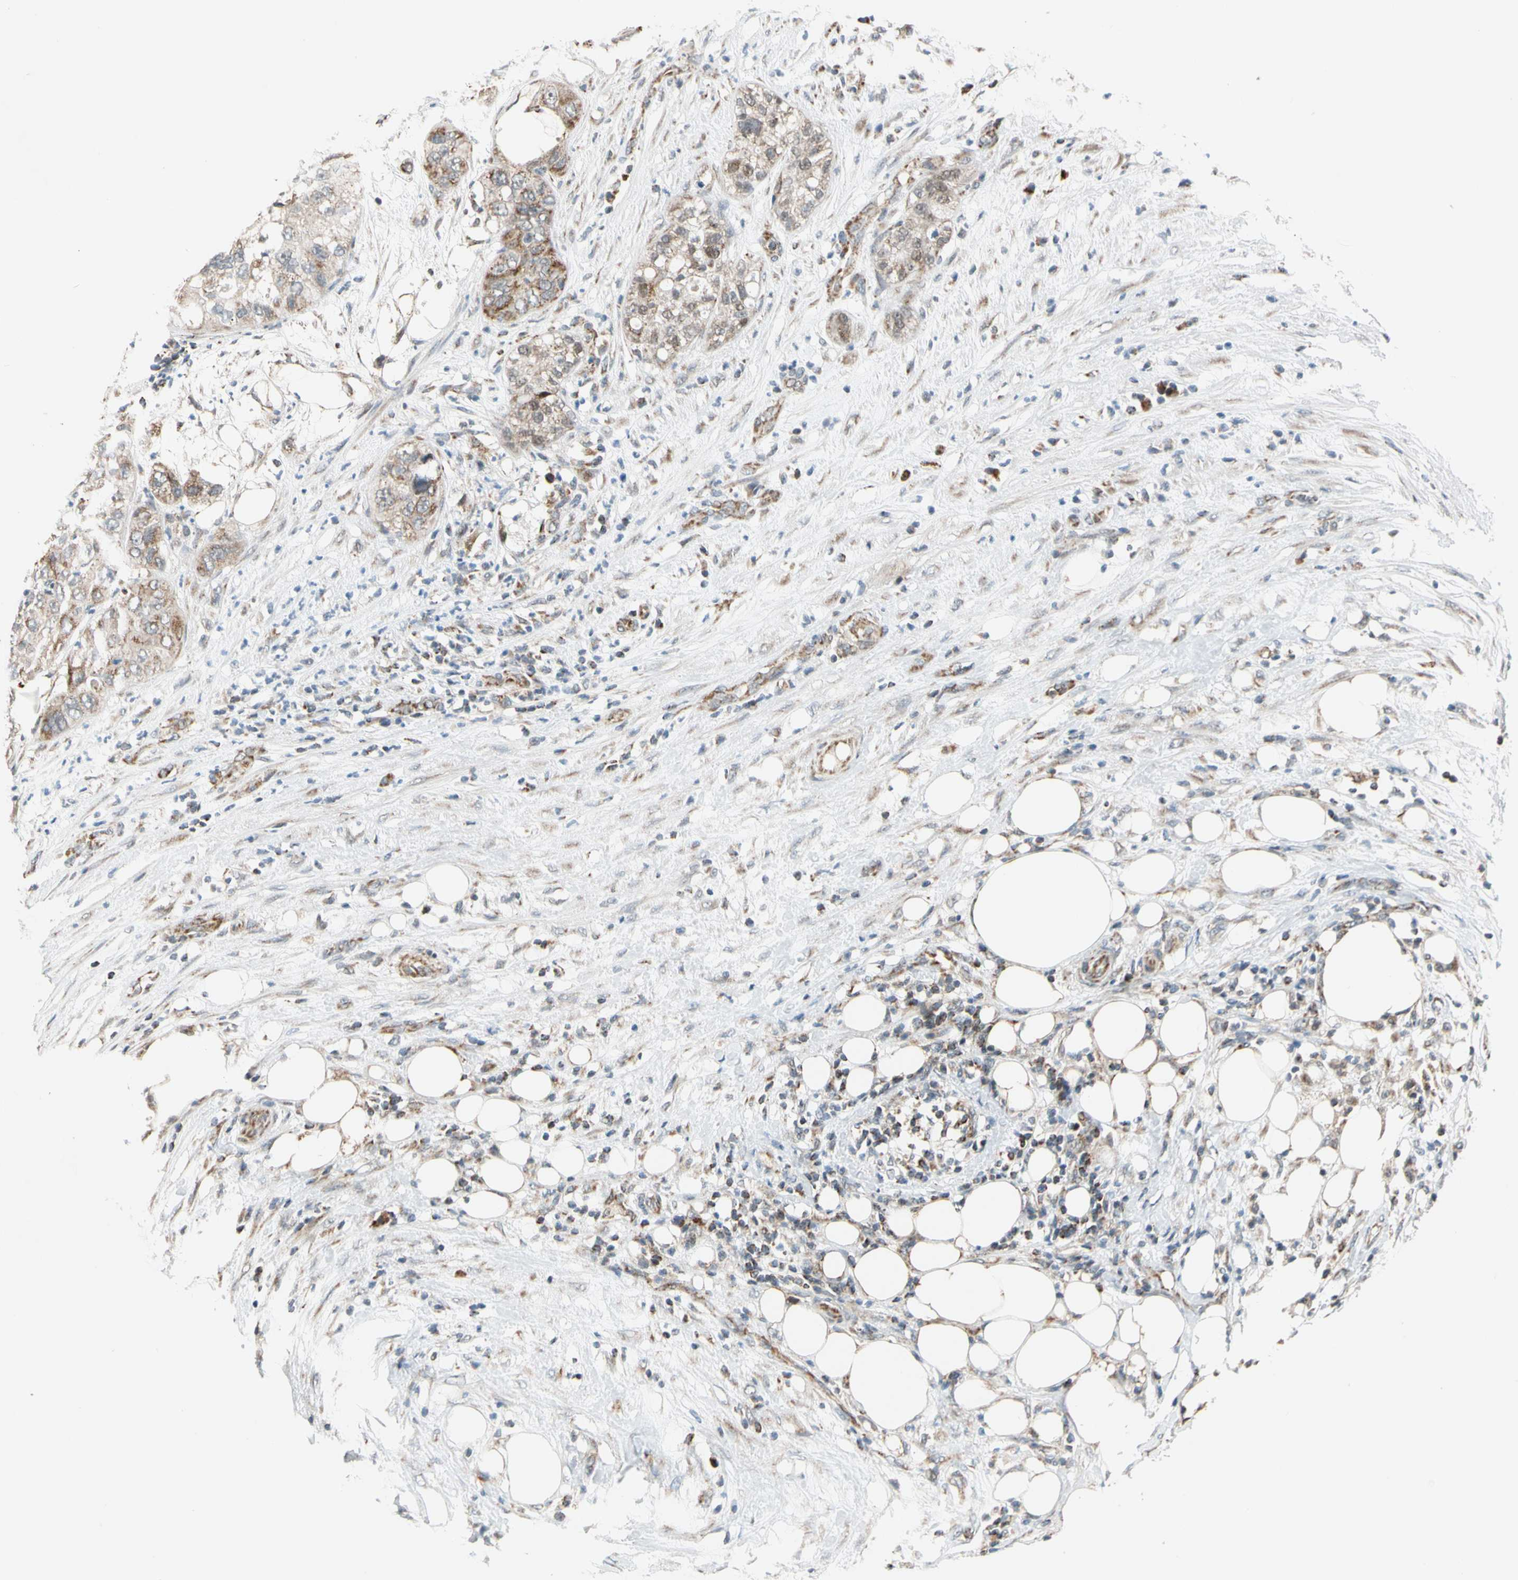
{"staining": {"intensity": "weak", "quantity": ">75%", "location": "cytoplasmic/membranous"}, "tissue": "pancreatic cancer", "cell_type": "Tumor cells", "image_type": "cancer", "snomed": [{"axis": "morphology", "description": "Adenocarcinoma, NOS"}, {"axis": "topography", "description": "Pancreas"}], "caption": "A high-resolution histopathology image shows immunohistochemistry staining of pancreatic cancer (adenocarcinoma), which exhibits weak cytoplasmic/membranous staining in approximately >75% of tumor cells. (DAB (3,3'-diaminobenzidine) = brown stain, brightfield microscopy at high magnification).", "gene": "KHDC4", "patient": {"sex": "female", "age": 78}}